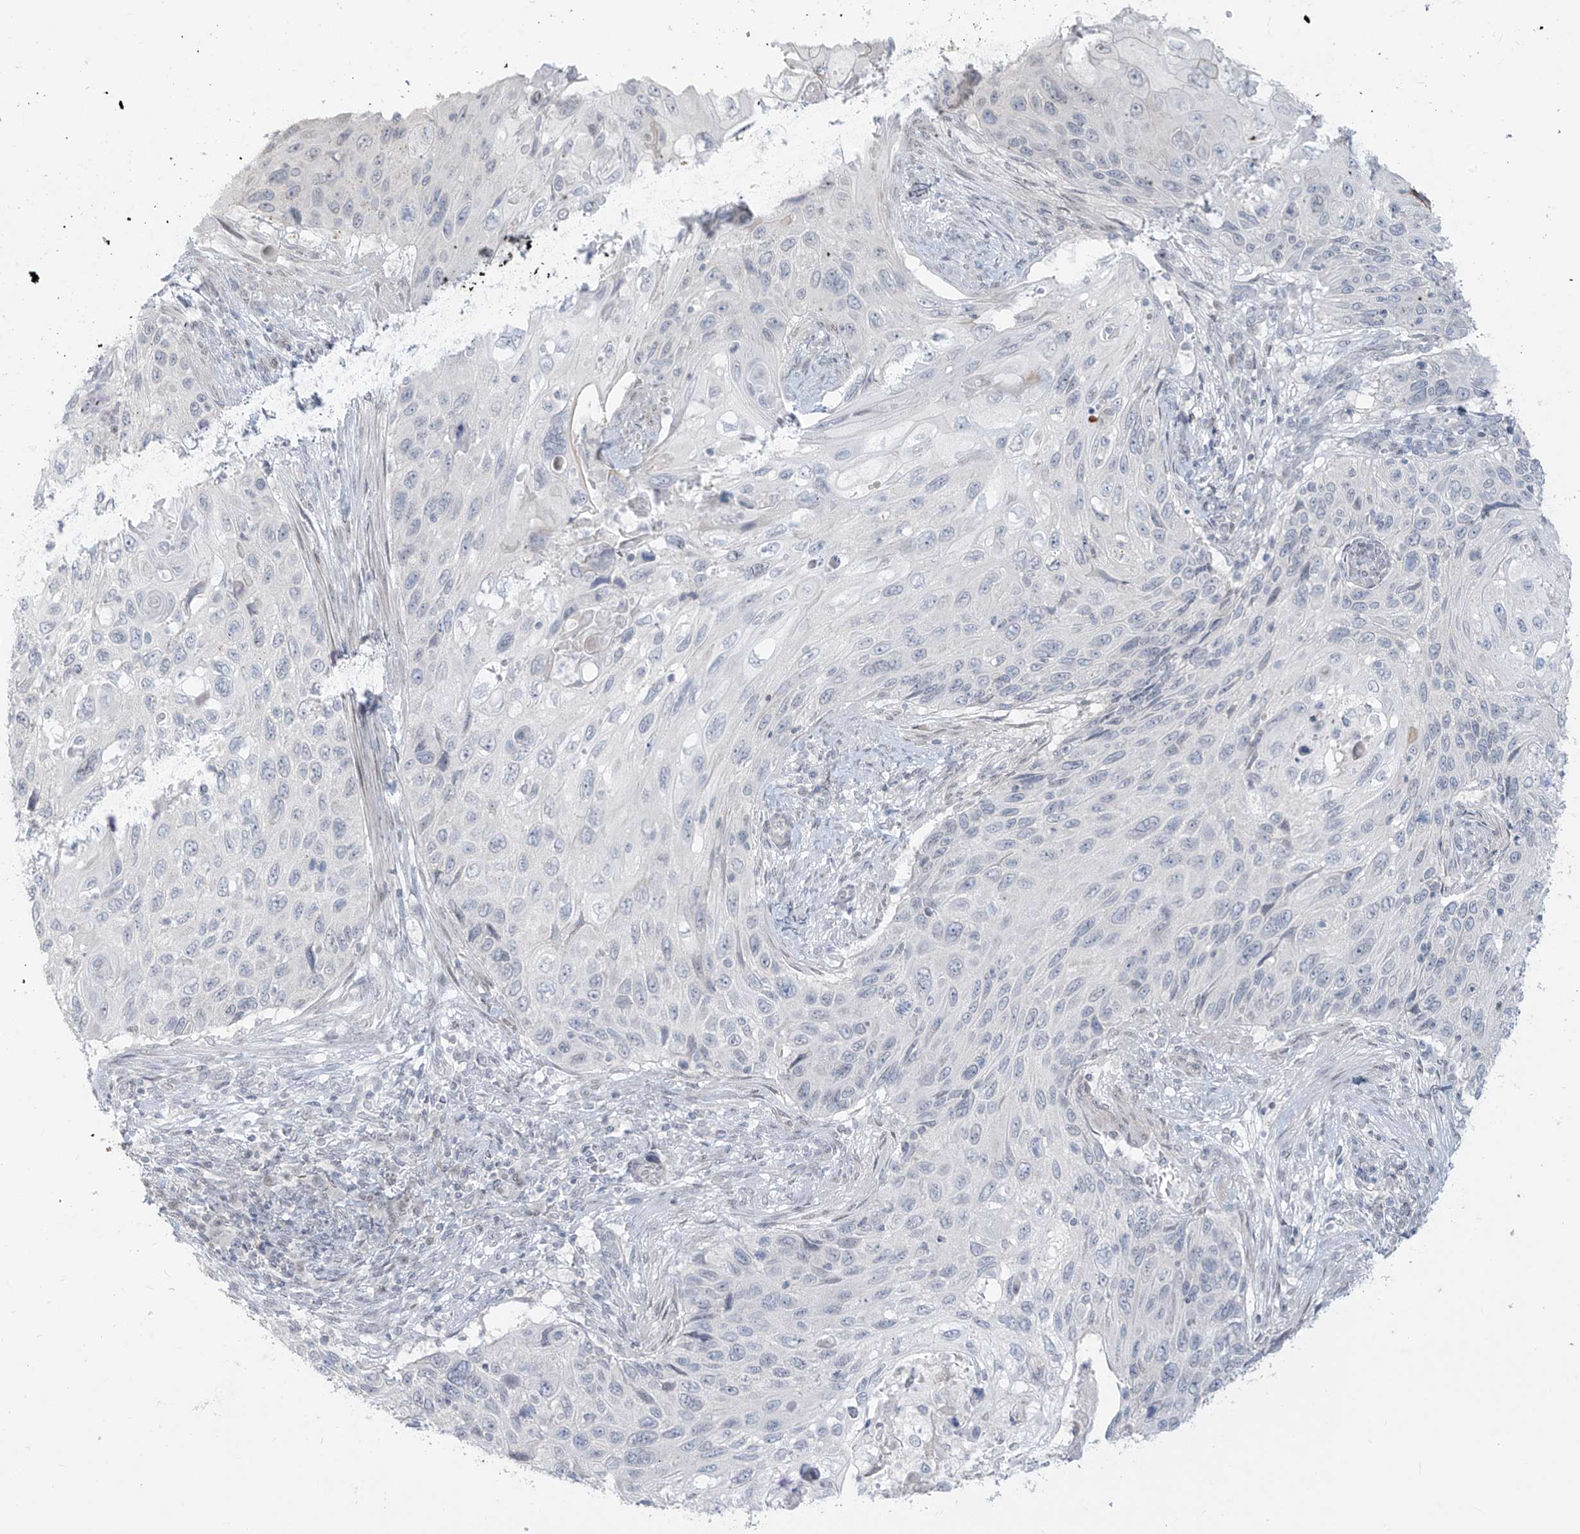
{"staining": {"intensity": "negative", "quantity": "none", "location": "none"}, "tissue": "cervical cancer", "cell_type": "Tumor cells", "image_type": "cancer", "snomed": [{"axis": "morphology", "description": "Squamous cell carcinoma, NOS"}, {"axis": "topography", "description": "Cervix"}], "caption": "Immunohistochemistry (IHC) micrograph of cervical squamous cell carcinoma stained for a protein (brown), which shows no expression in tumor cells.", "gene": "OSBPL7", "patient": {"sex": "female", "age": 70}}